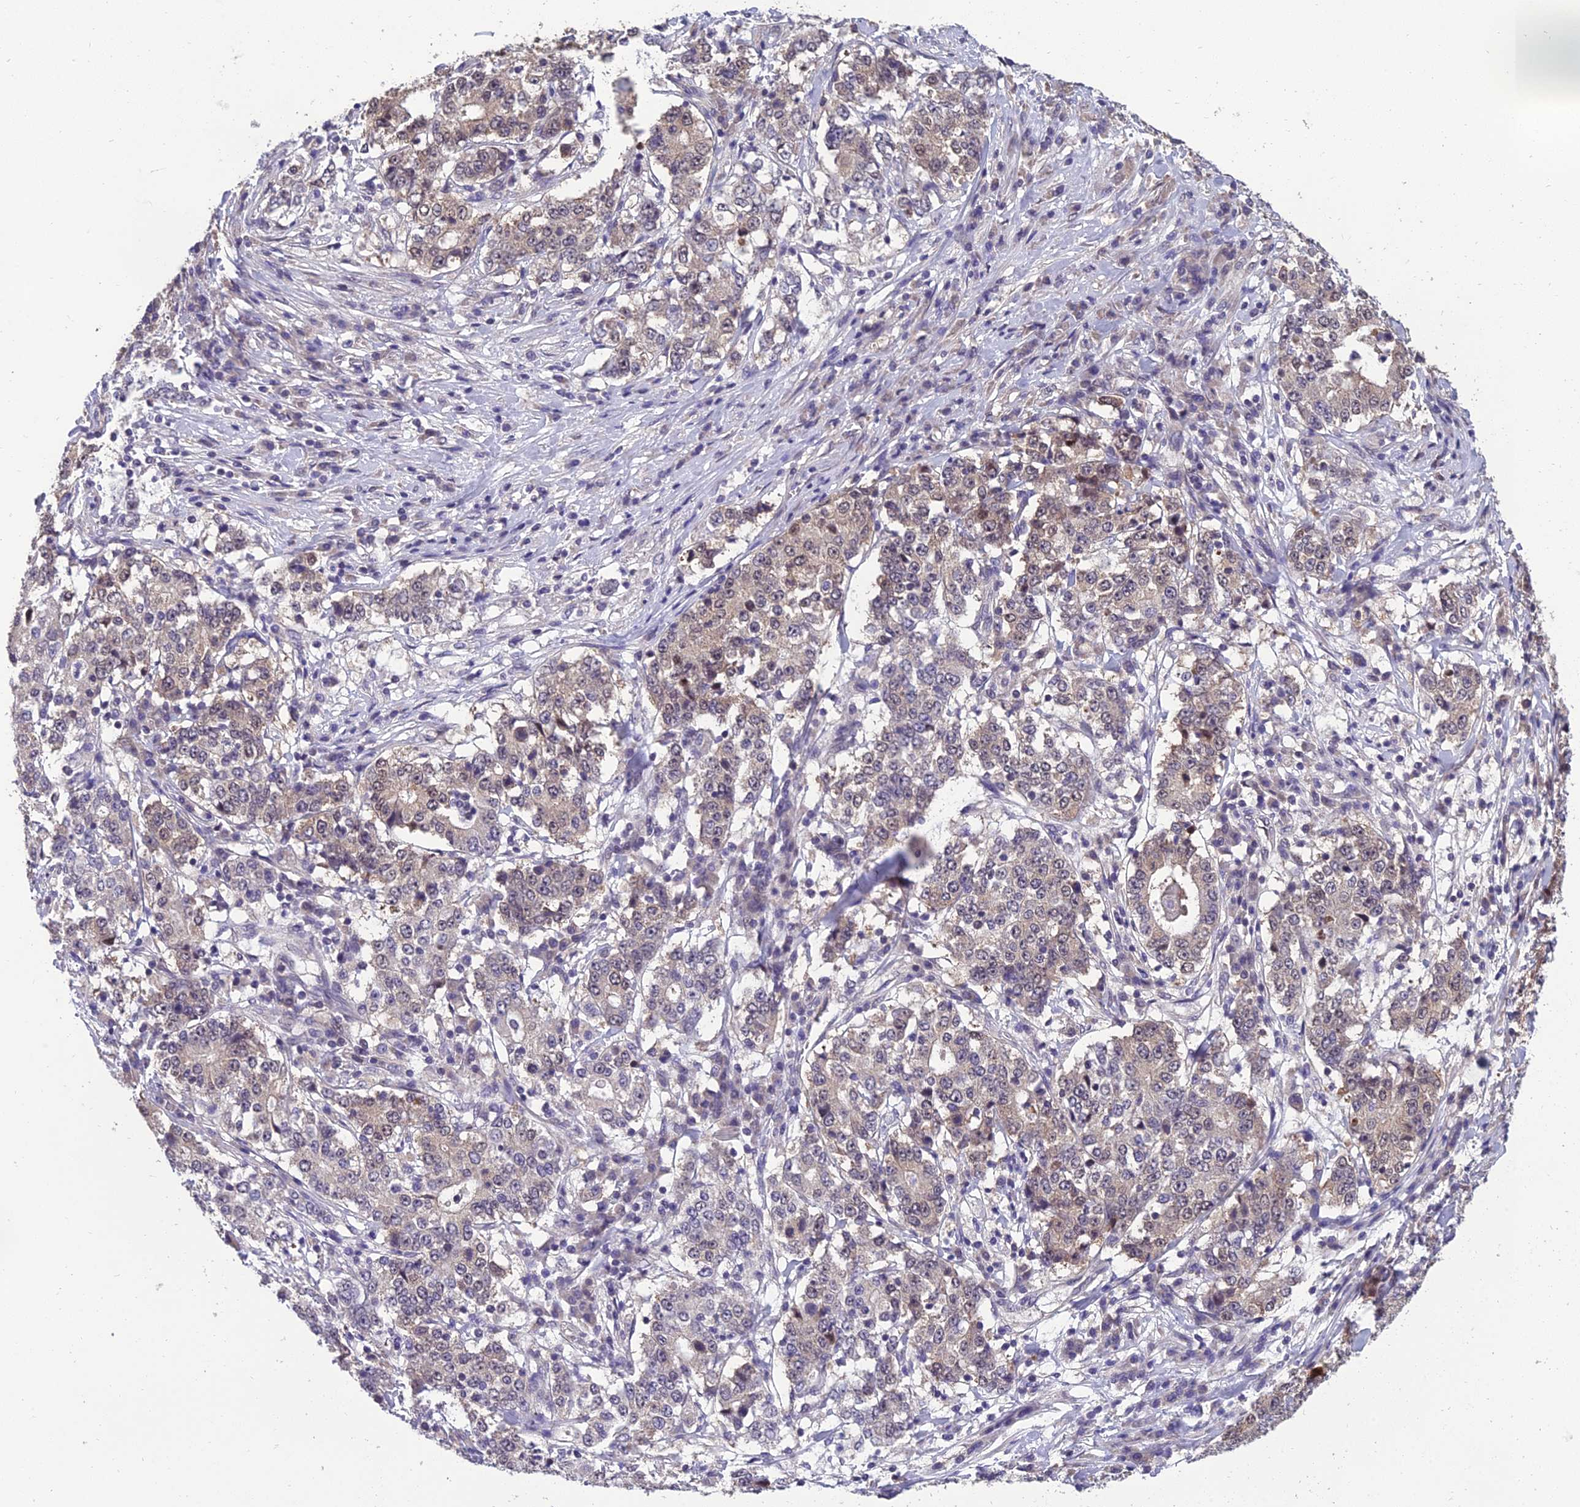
{"staining": {"intensity": "weak", "quantity": "<25%", "location": "cytoplasmic/membranous"}, "tissue": "stomach cancer", "cell_type": "Tumor cells", "image_type": "cancer", "snomed": [{"axis": "morphology", "description": "Adenocarcinoma, NOS"}, {"axis": "topography", "description": "Stomach"}], "caption": "This micrograph is of stomach cancer stained with IHC to label a protein in brown with the nuclei are counter-stained blue. There is no expression in tumor cells.", "gene": "GRWD1", "patient": {"sex": "male", "age": 59}}